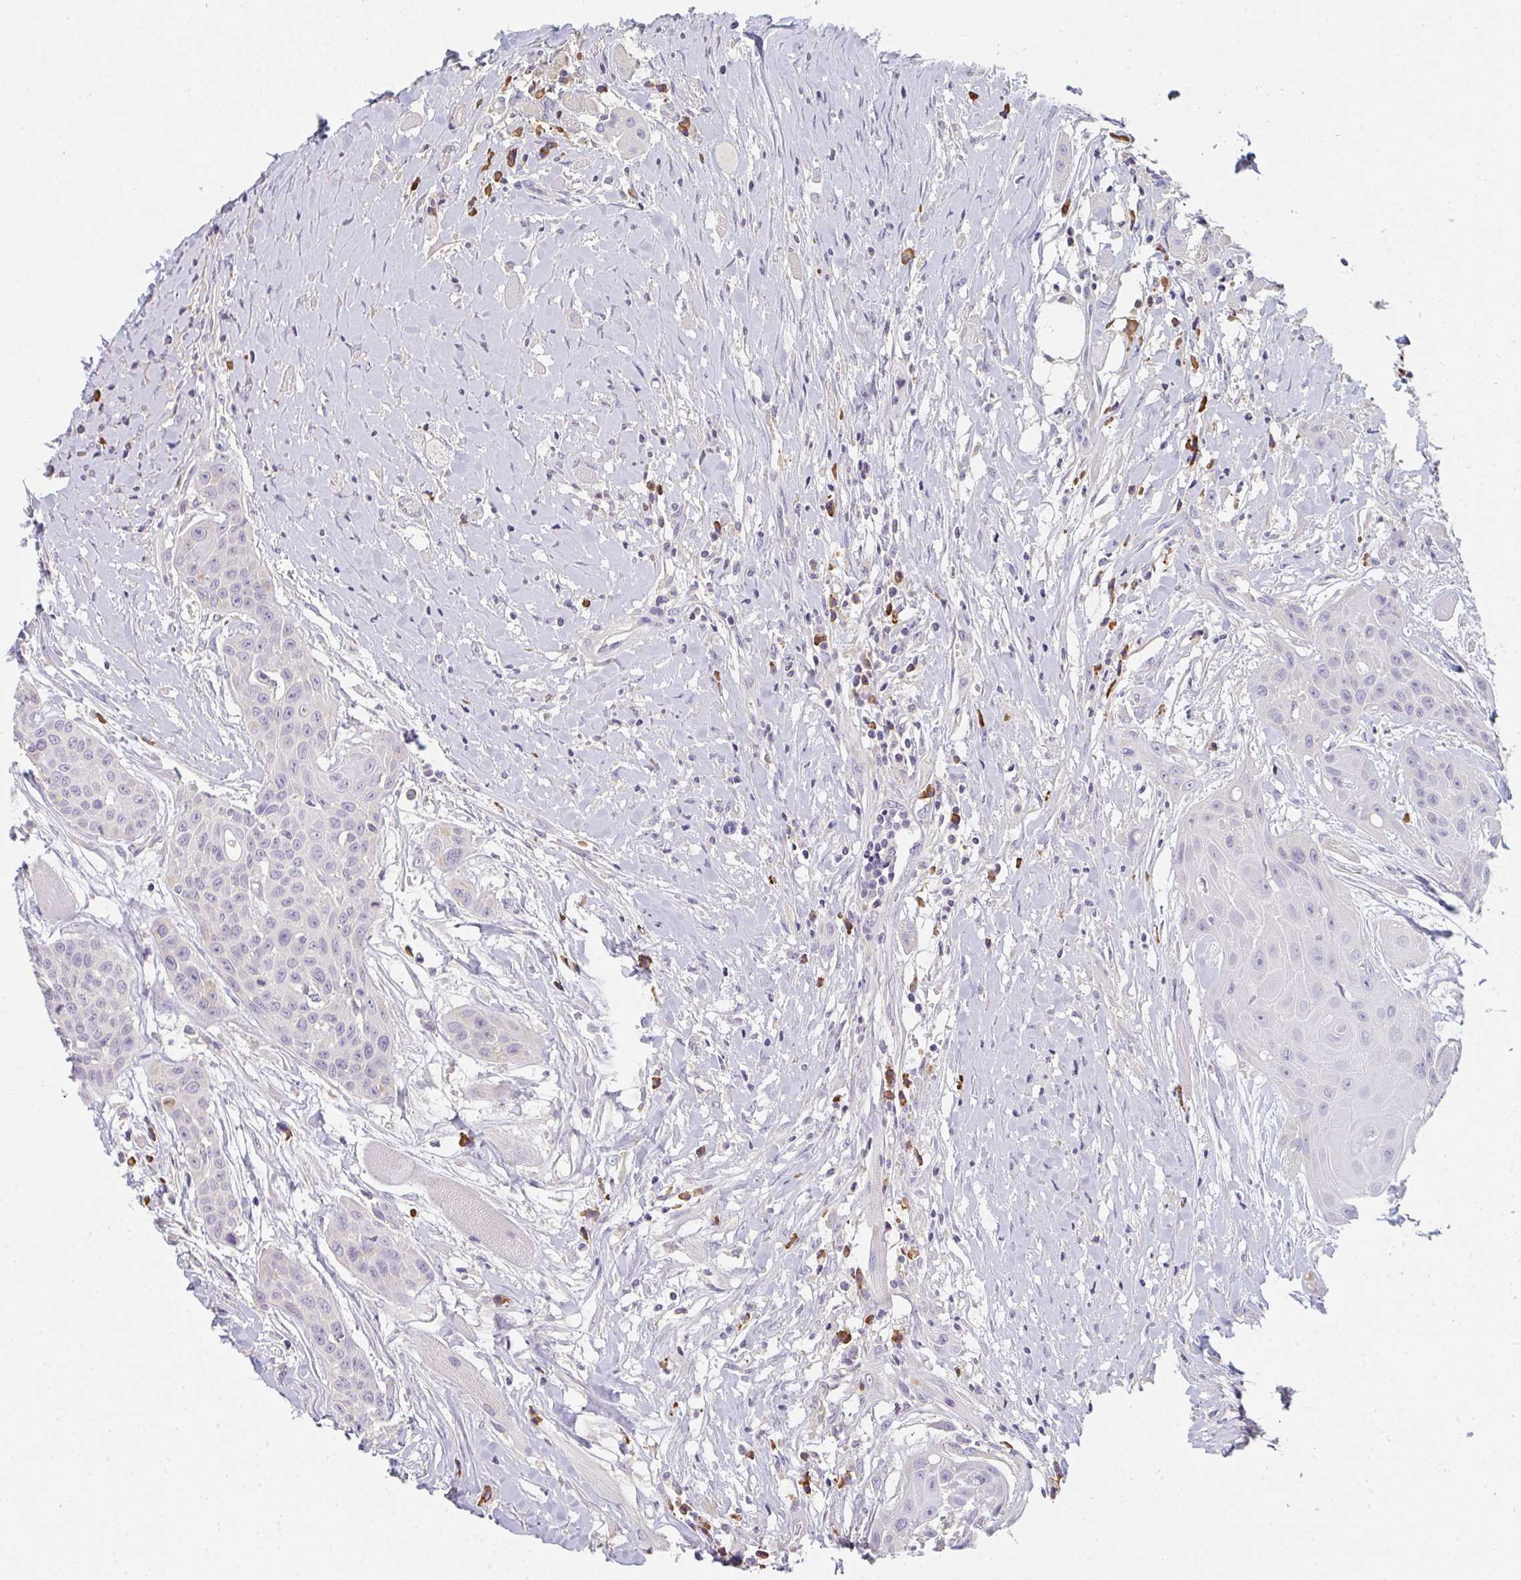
{"staining": {"intensity": "negative", "quantity": "none", "location": "none"}, "tissue": "head and neck cancer", "cell_type": "Tumor cells", "image_type": "cancer", "snomed": [{"axis": "morphology", "description": "Squamous cell carcinoma, NOS"}, {"axis": "topography", "description": "Head-Neck"}], "caption": "IHC micrograph of human head and neck cancer (squamous cell carcinoma) stained for a protein (brown), which shows no staining in tumor cells.", "gene": "ZNF215", "patient": {"sex": "female", "age": 73}}